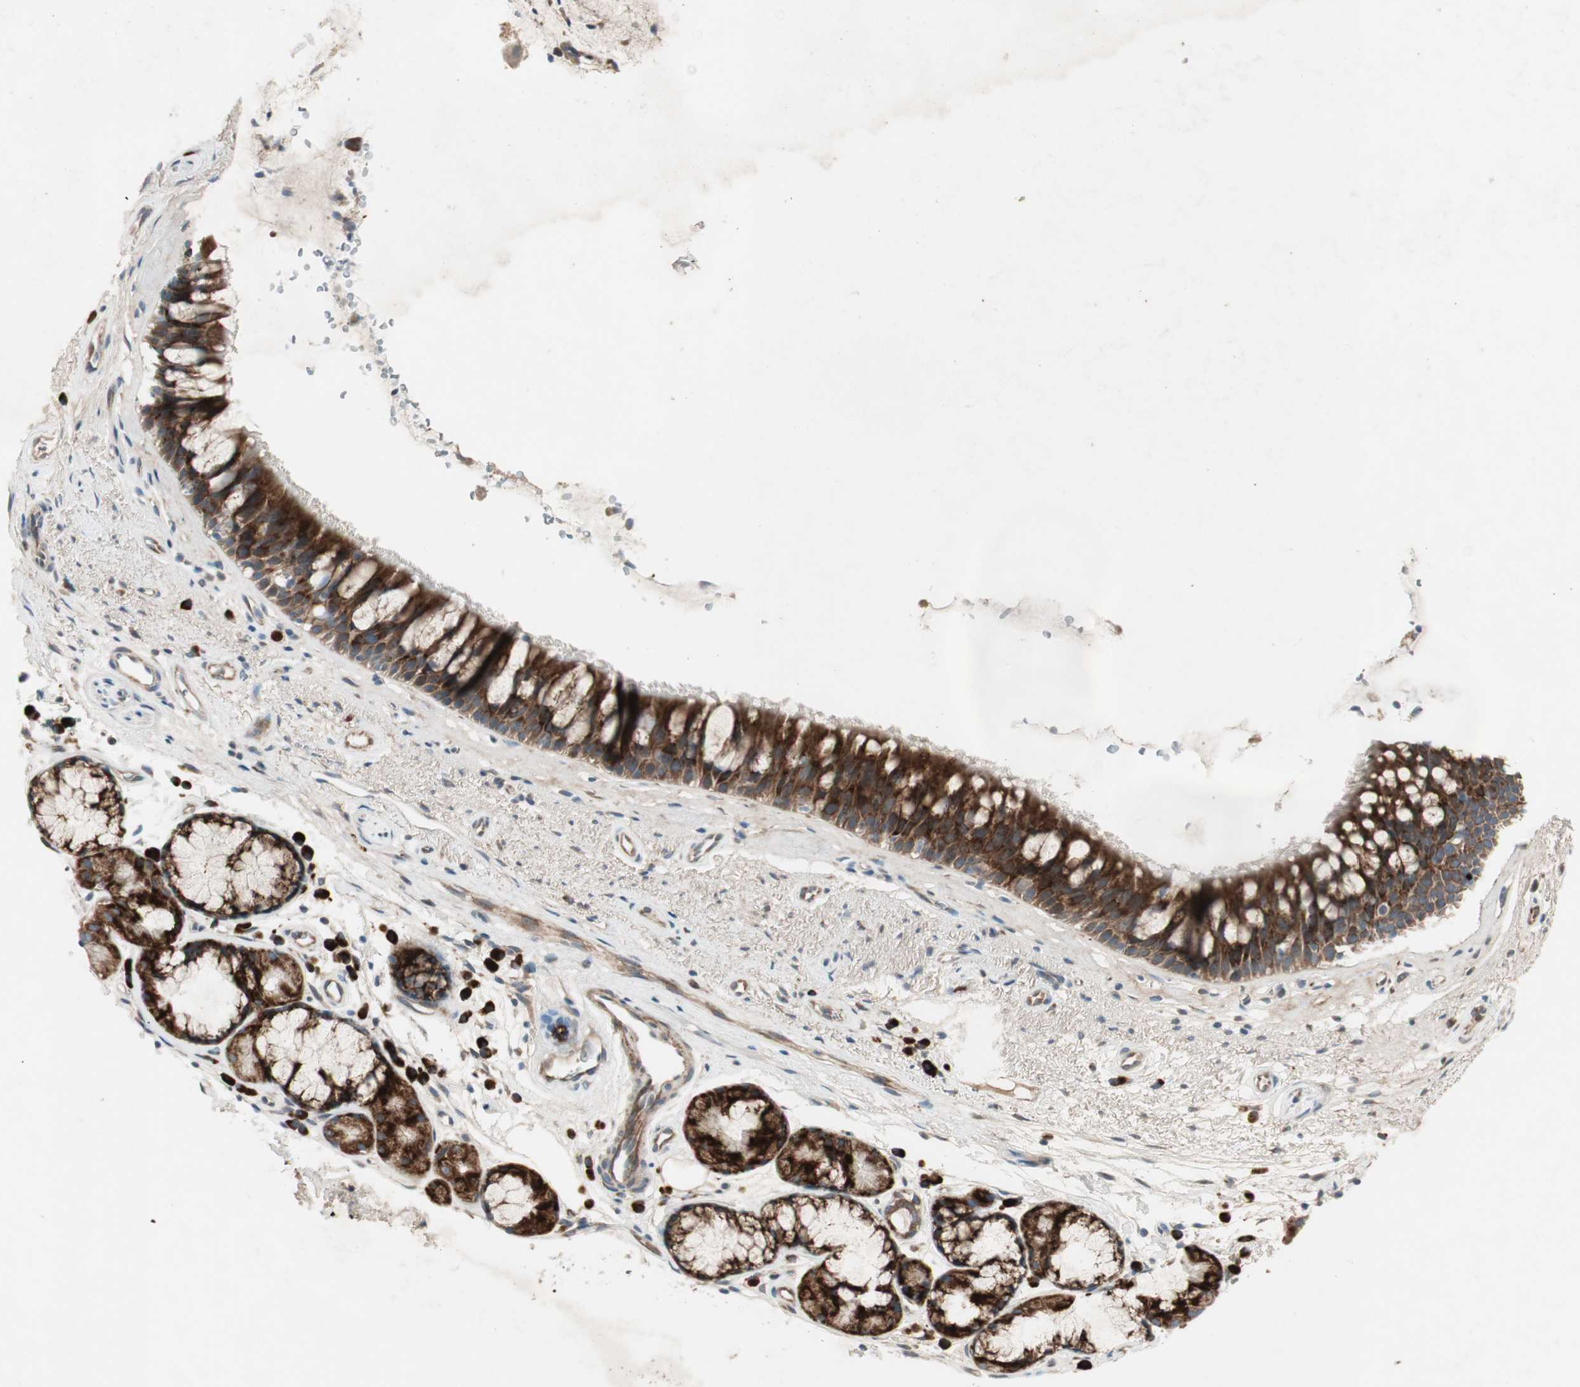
{"staining": {"intensity": "strong", "quantity": ">75%", "location": "cytoplasmic/membranous"}, "tissue": "bronchus", "cell_type": "Respiratory epithelial cells", "image_type": "normal", "snomed": [{"axis": "morphology", "description": "Normal tissue, NOS"}, {"axis": "topography", "description": "Bronchus"}], "caption": "A photomicrograph showing strong cytoplasmic/membranous staining in approximately >75% of respiratory epithelial cells in benign bronchus, as visualized by brown immunohistochemical staining.", "gene": "APOO", "patient": {"sex": "female", "age": 54}}